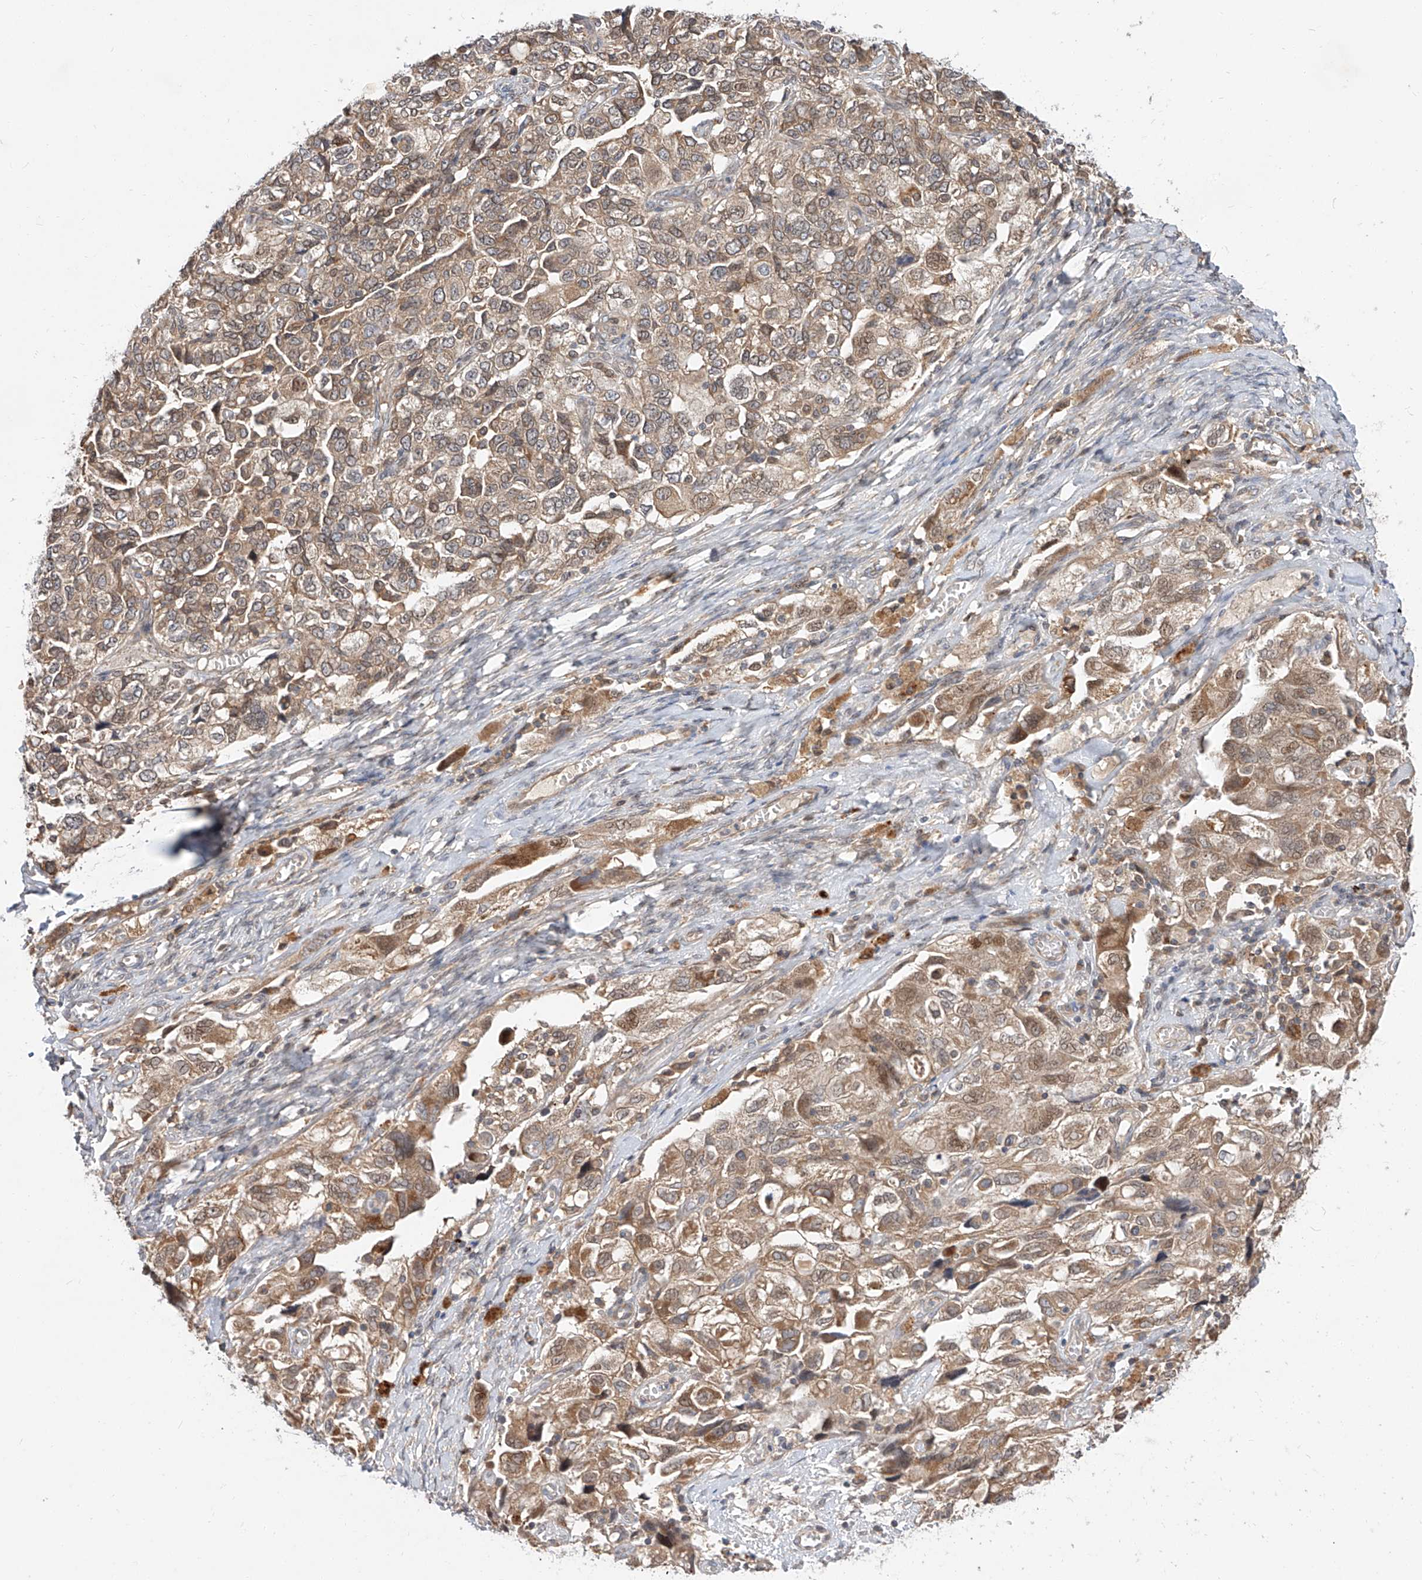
{"staining": {"intensity": "weak", "quantity": ">75%", "location": "cytoplasmic/membranous,nuclear"}, "tissue": "ovarian cancer", "cell_type": "Tumor cells", "image_type": "cancer", "snomed": [{"axis": "morphology", "description": "Carcinoma, NOS"}, {"axis": "morphology", "description": "Cystadenocarcinoma, serous, NOS"}, {"axis": "topography", "description": "Ovary"}], "caption": "DAB (3,3'-diaminobenzidine) immunohistochemical staining of human ovarian cancer (serous cystadenocarcinoma) exhibits weak cytoplasmic/membranous and nuclear protein expression in about >75% of tumor cells.", "gene": "DIRAS3", "patient": {"sex": "female", "age": 69}}